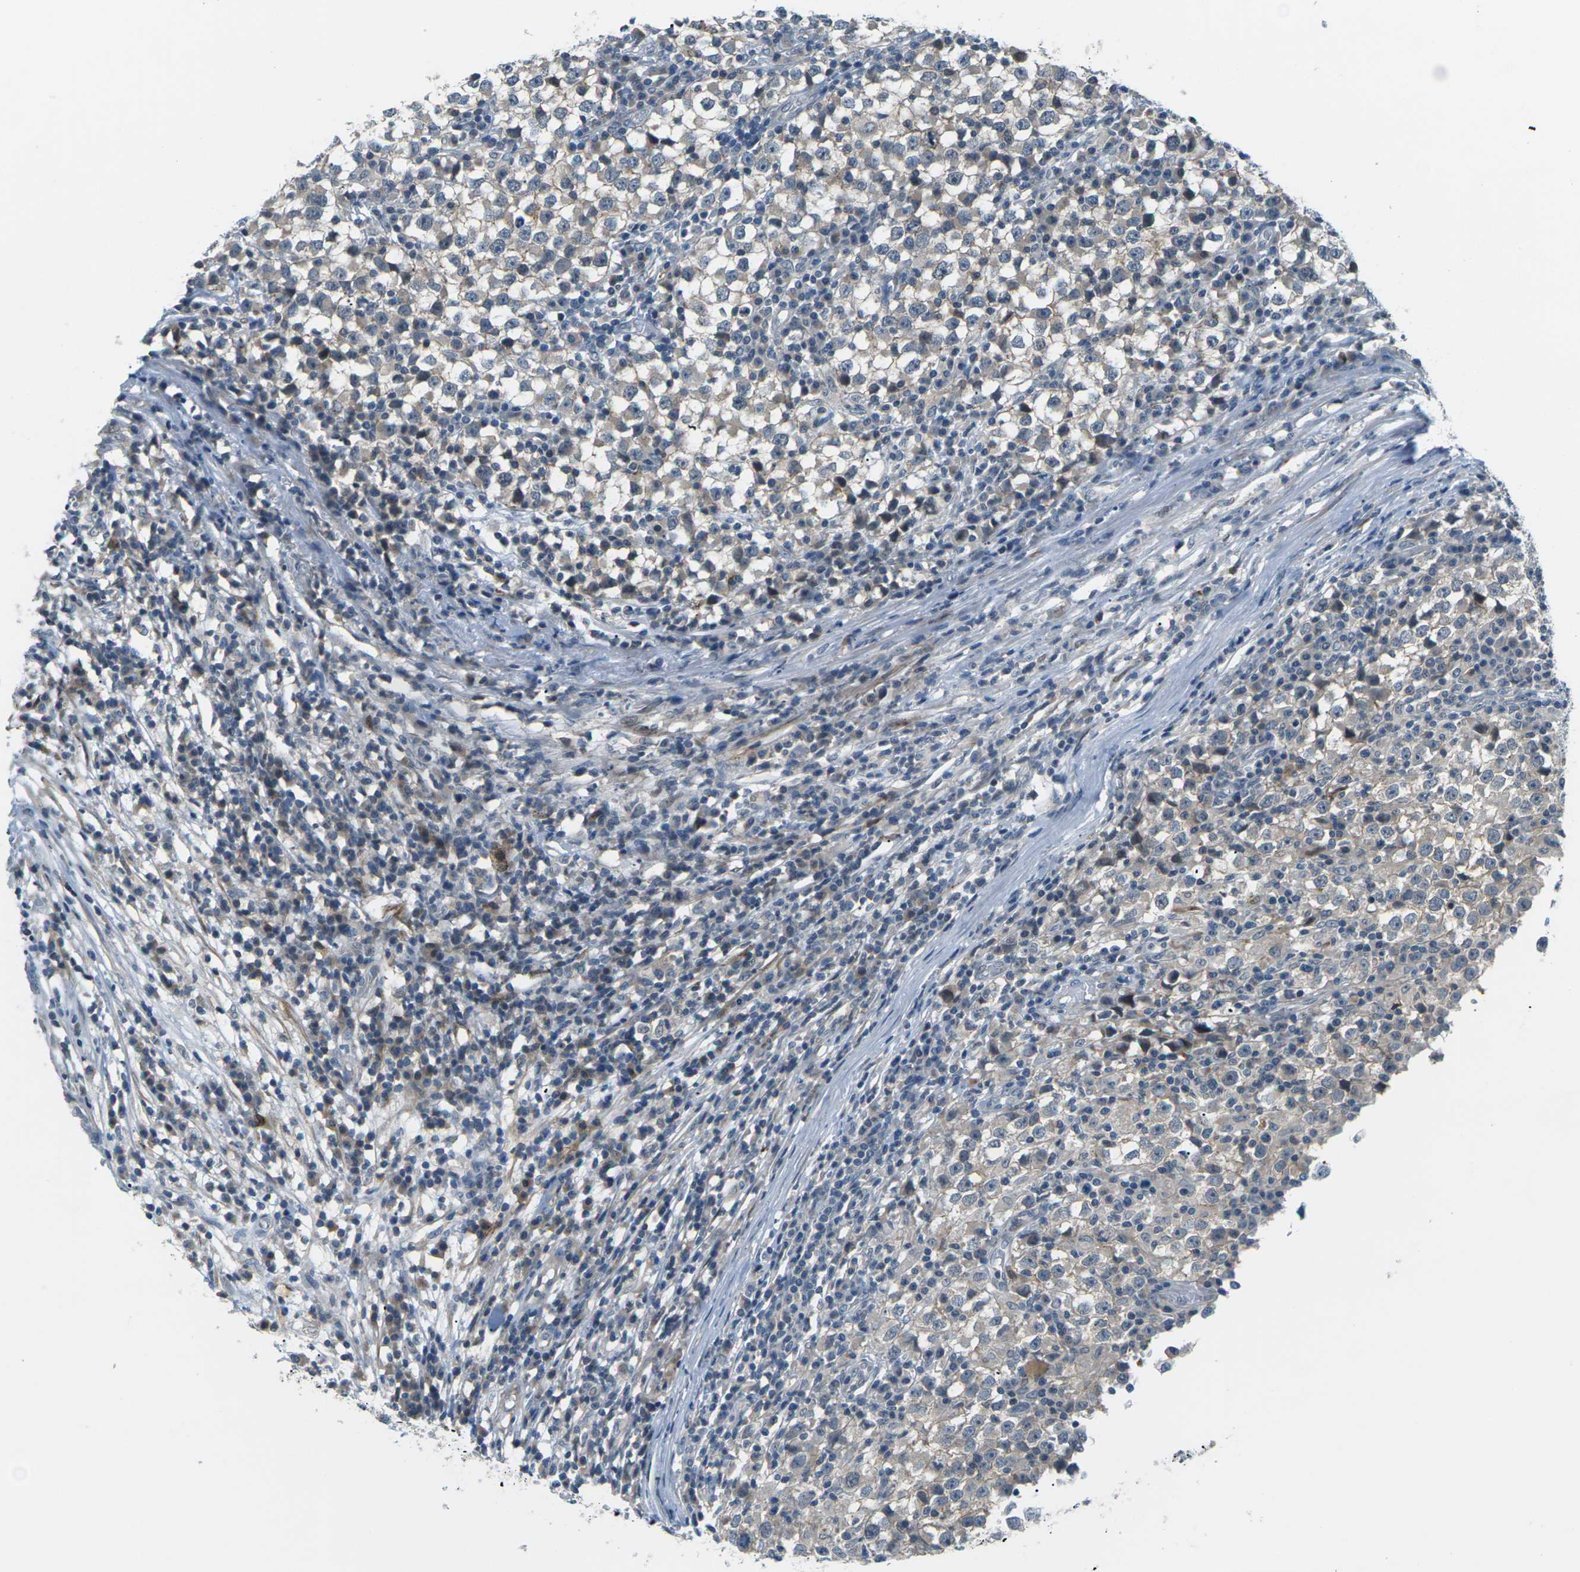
{"staining": {"intensity": "negative", "quantity": "none", "location": "none"}, "tissue": "testis cancer", "cell_type": "Tumor cells", "image_type": "cancer", "snomed": [{"axis": "morphology", "description": "Seminoma, NOS"}, {"axis": "topography", "description": "Testis"}], "caption": "Immunohistochemistry (IHC) histopathology image of neoplastic tissue: testis cancer (seminoma) stained with DAB shows no significant protein expression in tumor cells.", "gene": "SLC13A3", "patient": {"sex": "male", "age": 65}}